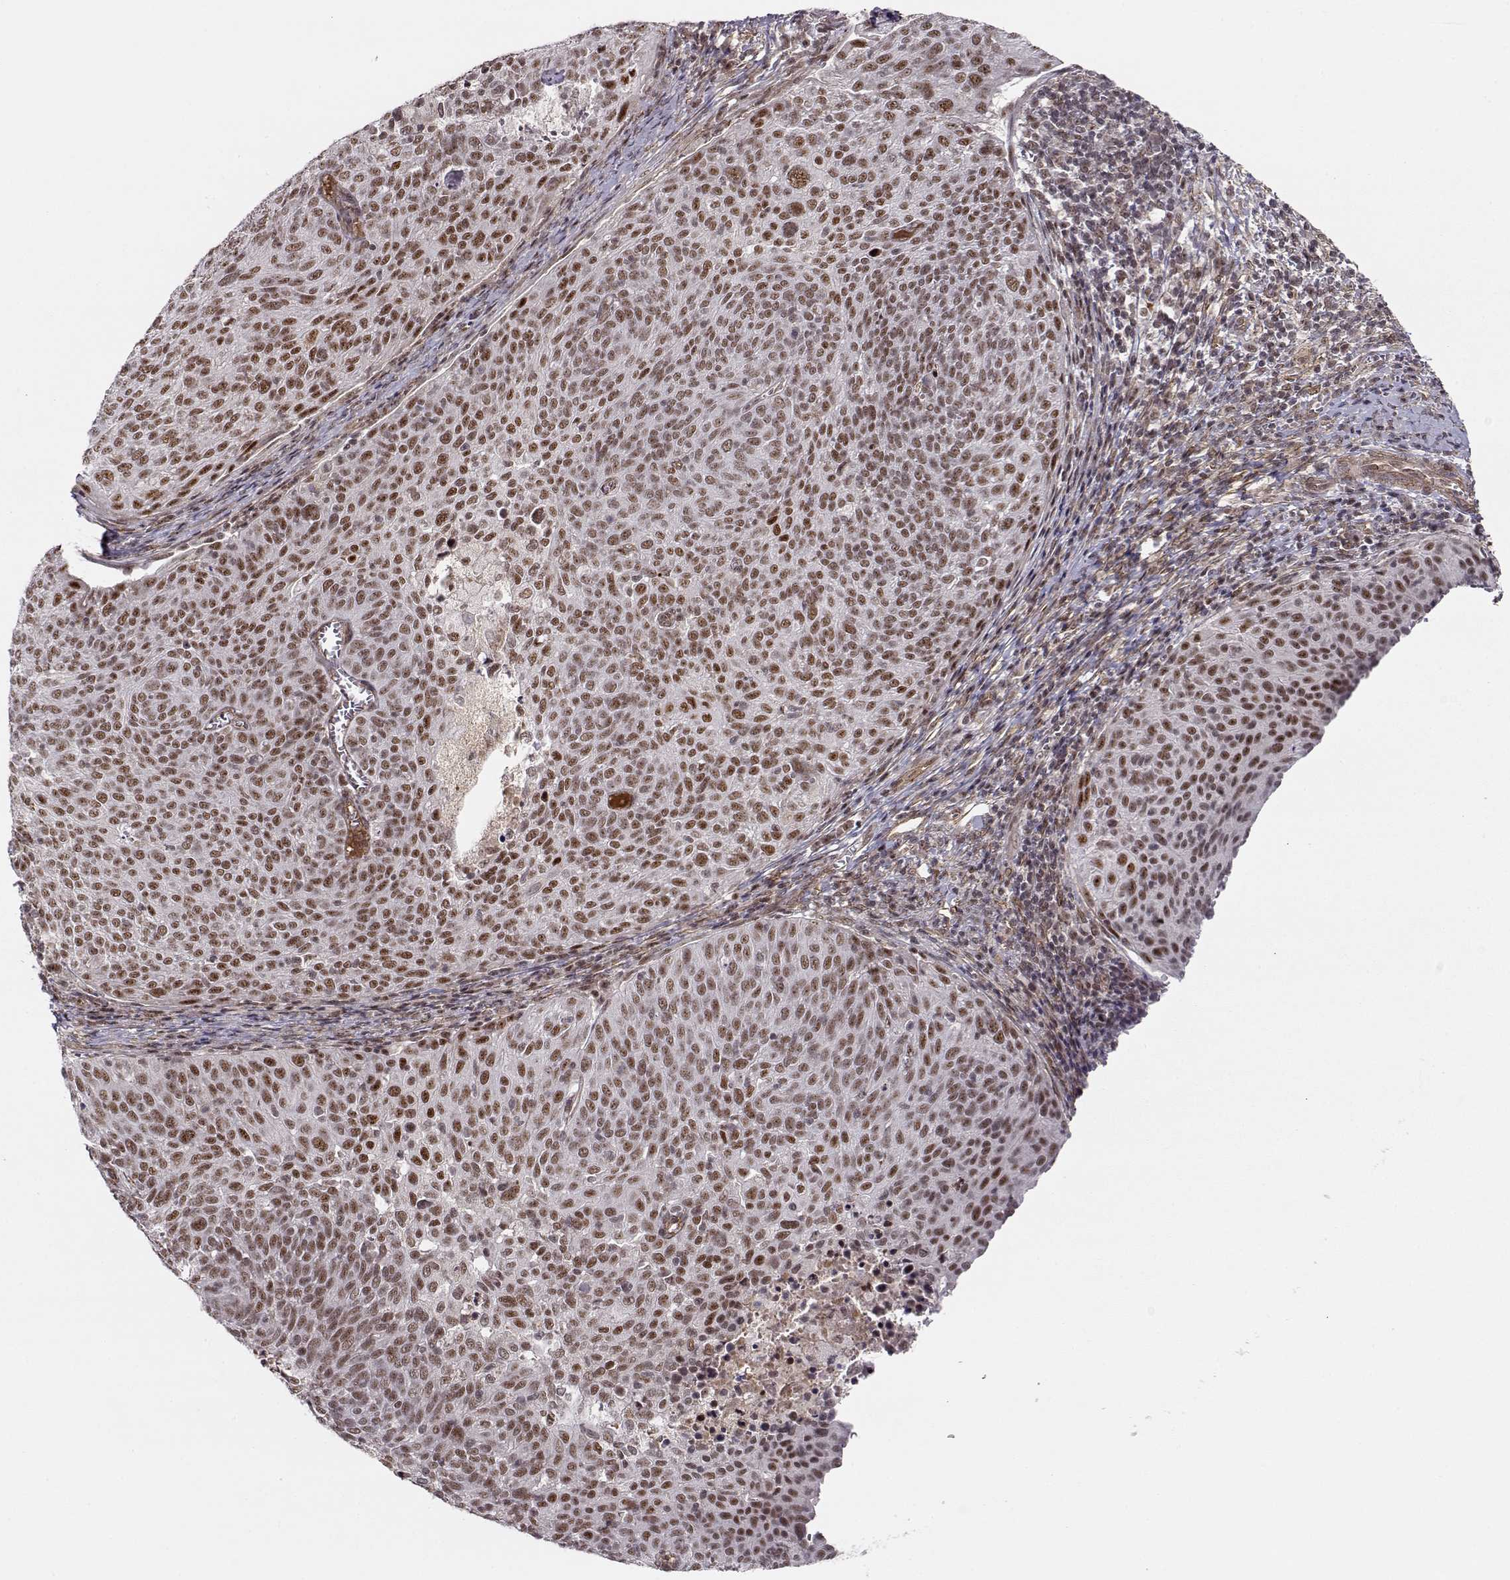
{"staining": {"intensity": "moderate", "quantity": ">75%", "location": "nuclear"}, "tissue": "cervical cancer", "cell_type": "Tumor cells", "image_type": "cancer", "snomed": [{"axis": "morphology", "description": "Squamous cell carcinoma, NOS"}, {"axis": "topography", "description": "Cervix"}], "caption": "Immunohistochemical staining of cervical cancer exhibits medium levels of moderate nuclear expression in approximately >75% of tumor cells.", "gene": "CIR1", "patient": {"sex": "female", "age": 39}}